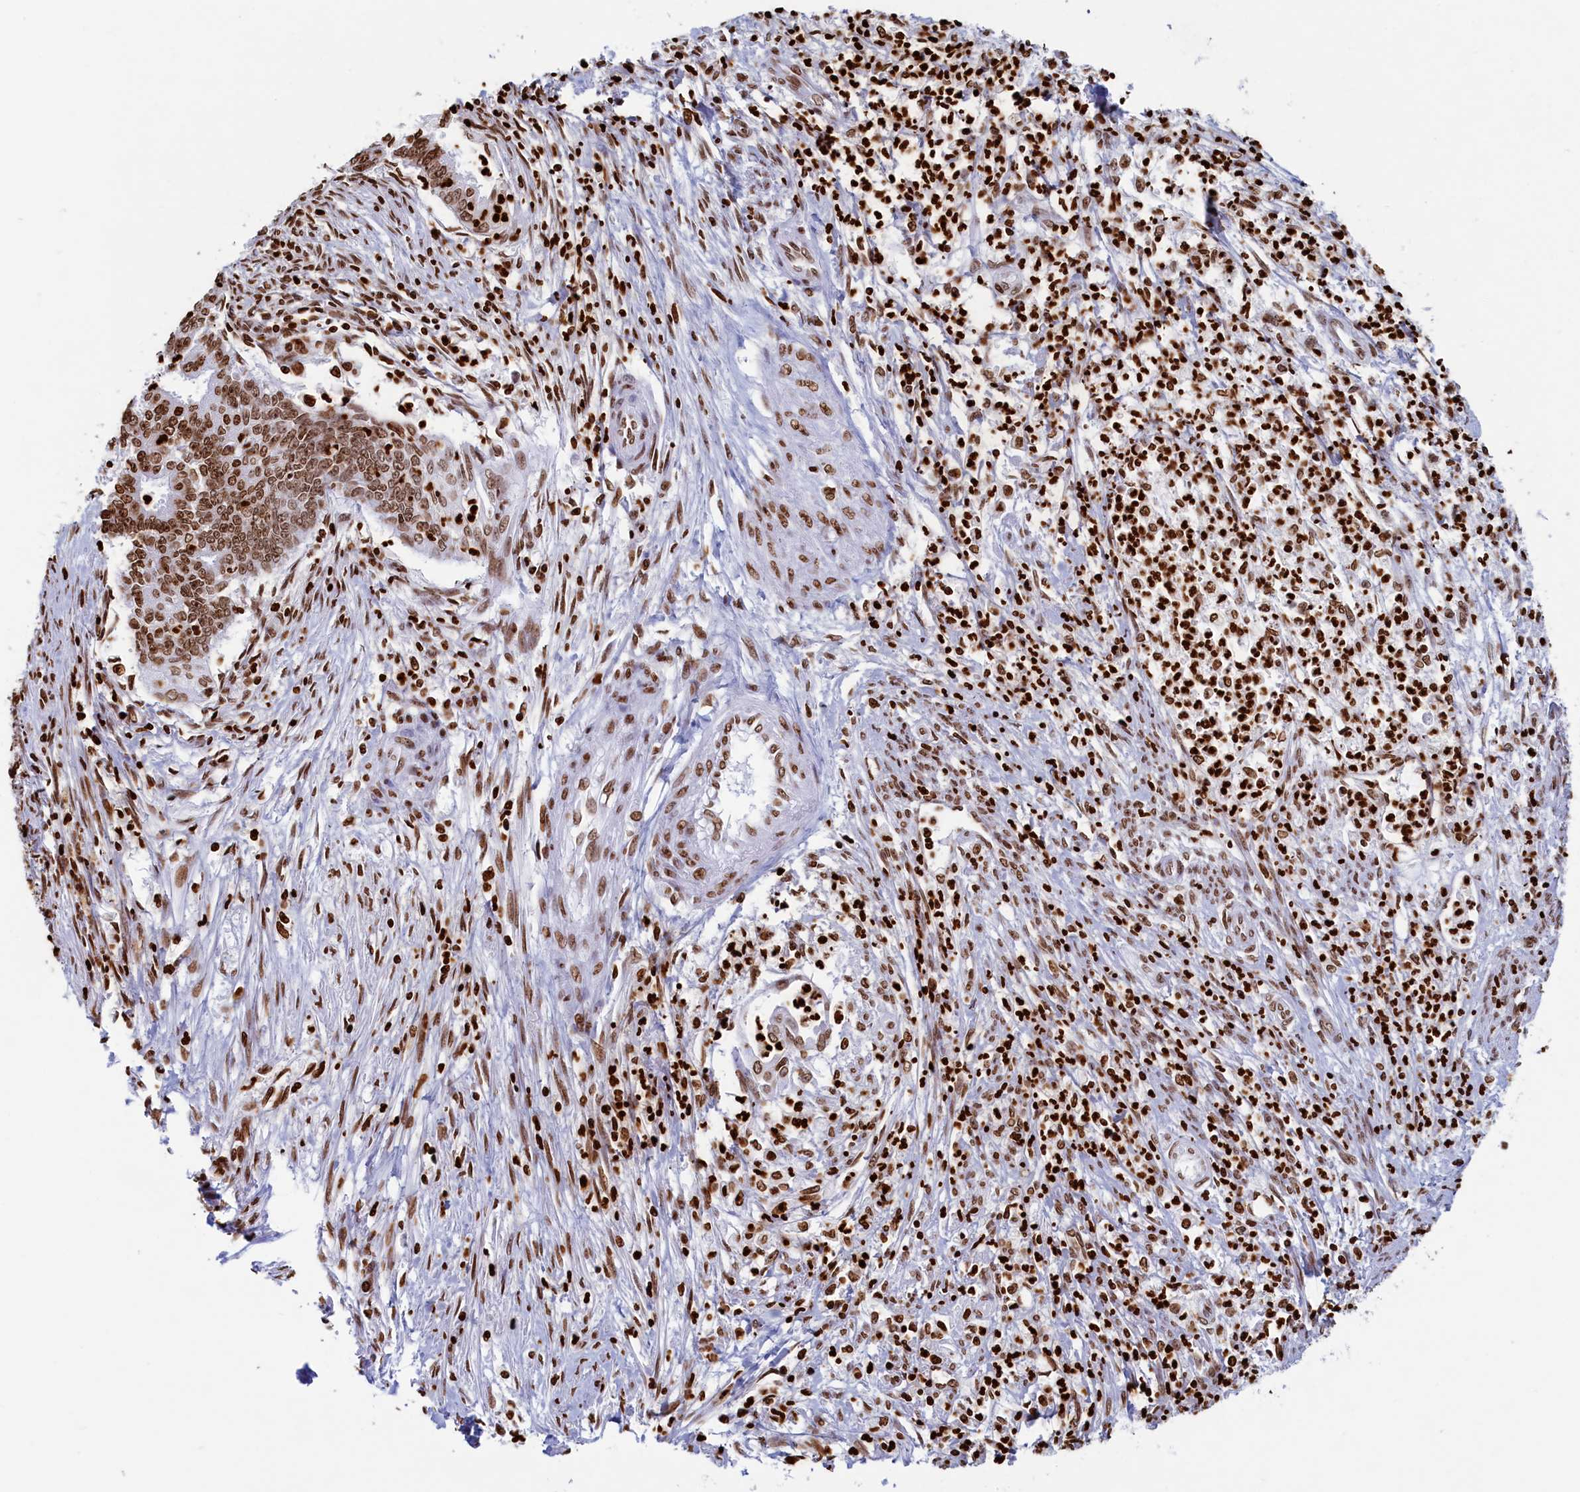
{"staining": {"intensity": "moderate", "quantity": ">75%", "location": "nuclear"}, "tissue": "endometrial cancer", "cell_type": "Tumor cells", "image_type": "cancer", "snomed": [{"axis": "morphology", "description": "Adenocarcinoma, NOS"}, {"axis": "topography", "description": "Endometrium"}], "caption": "The micrograph shows immunohistochemical staining of endometrial cancer. There is moderate nuclear staining is appreciated in about >75% of tumor cells. Ihc stains the protein of interest in brown and the nuclei are stained blue.", "gene": "APOBEC3A", "patient": {"sex": "female", "age": 73}}